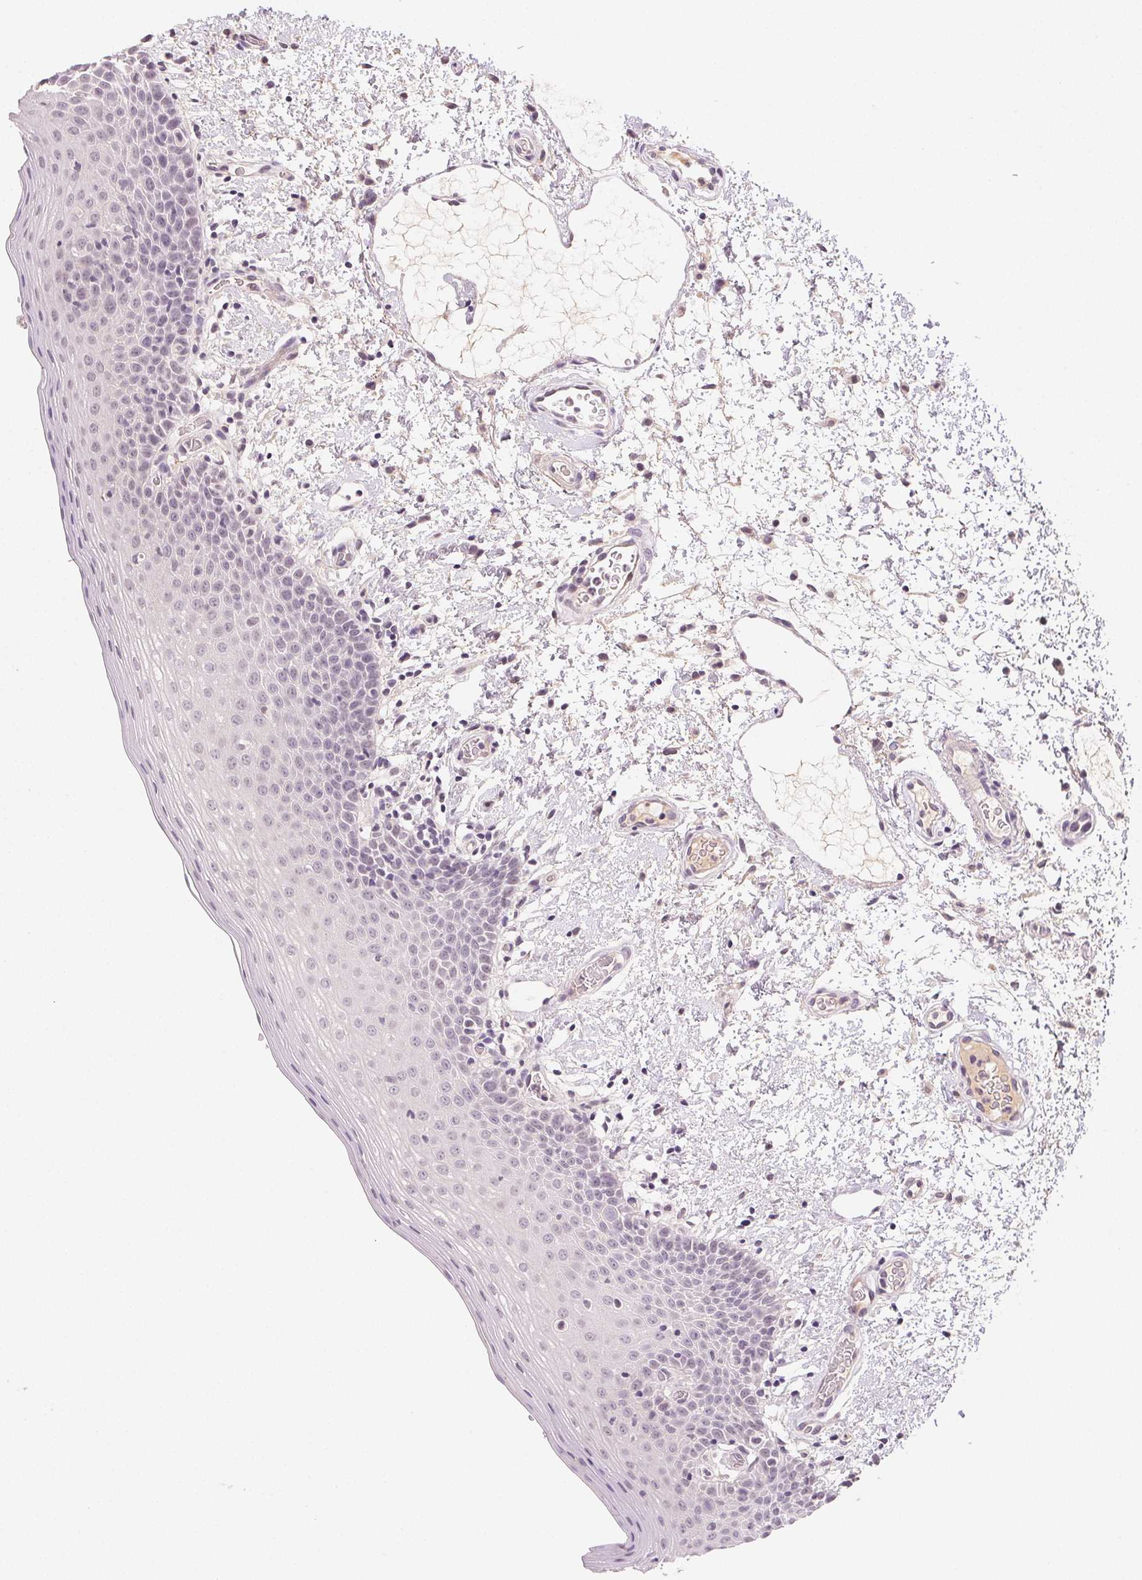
{"staining": {"intensity": "negative", "quantity": "none", "location": "none"}, "tissue": "oral mucosa", "cell_type": "Squamous epithelial cells", "image_type": "normal", "snomed": [{"axis": "morphology", "description": "Normal tissue, NOS"}, {"axis": "topography", "description": "Oral tissue"}, {"axis": "topography", "description": "Head-Neck"}], "caption": "The immunohistochemistry (IHC) image has no significant staining in squamous epithelial cells of oral mucosa.", "gene": "FNDC4", "patient": {"sex": "female", "age": 55}}